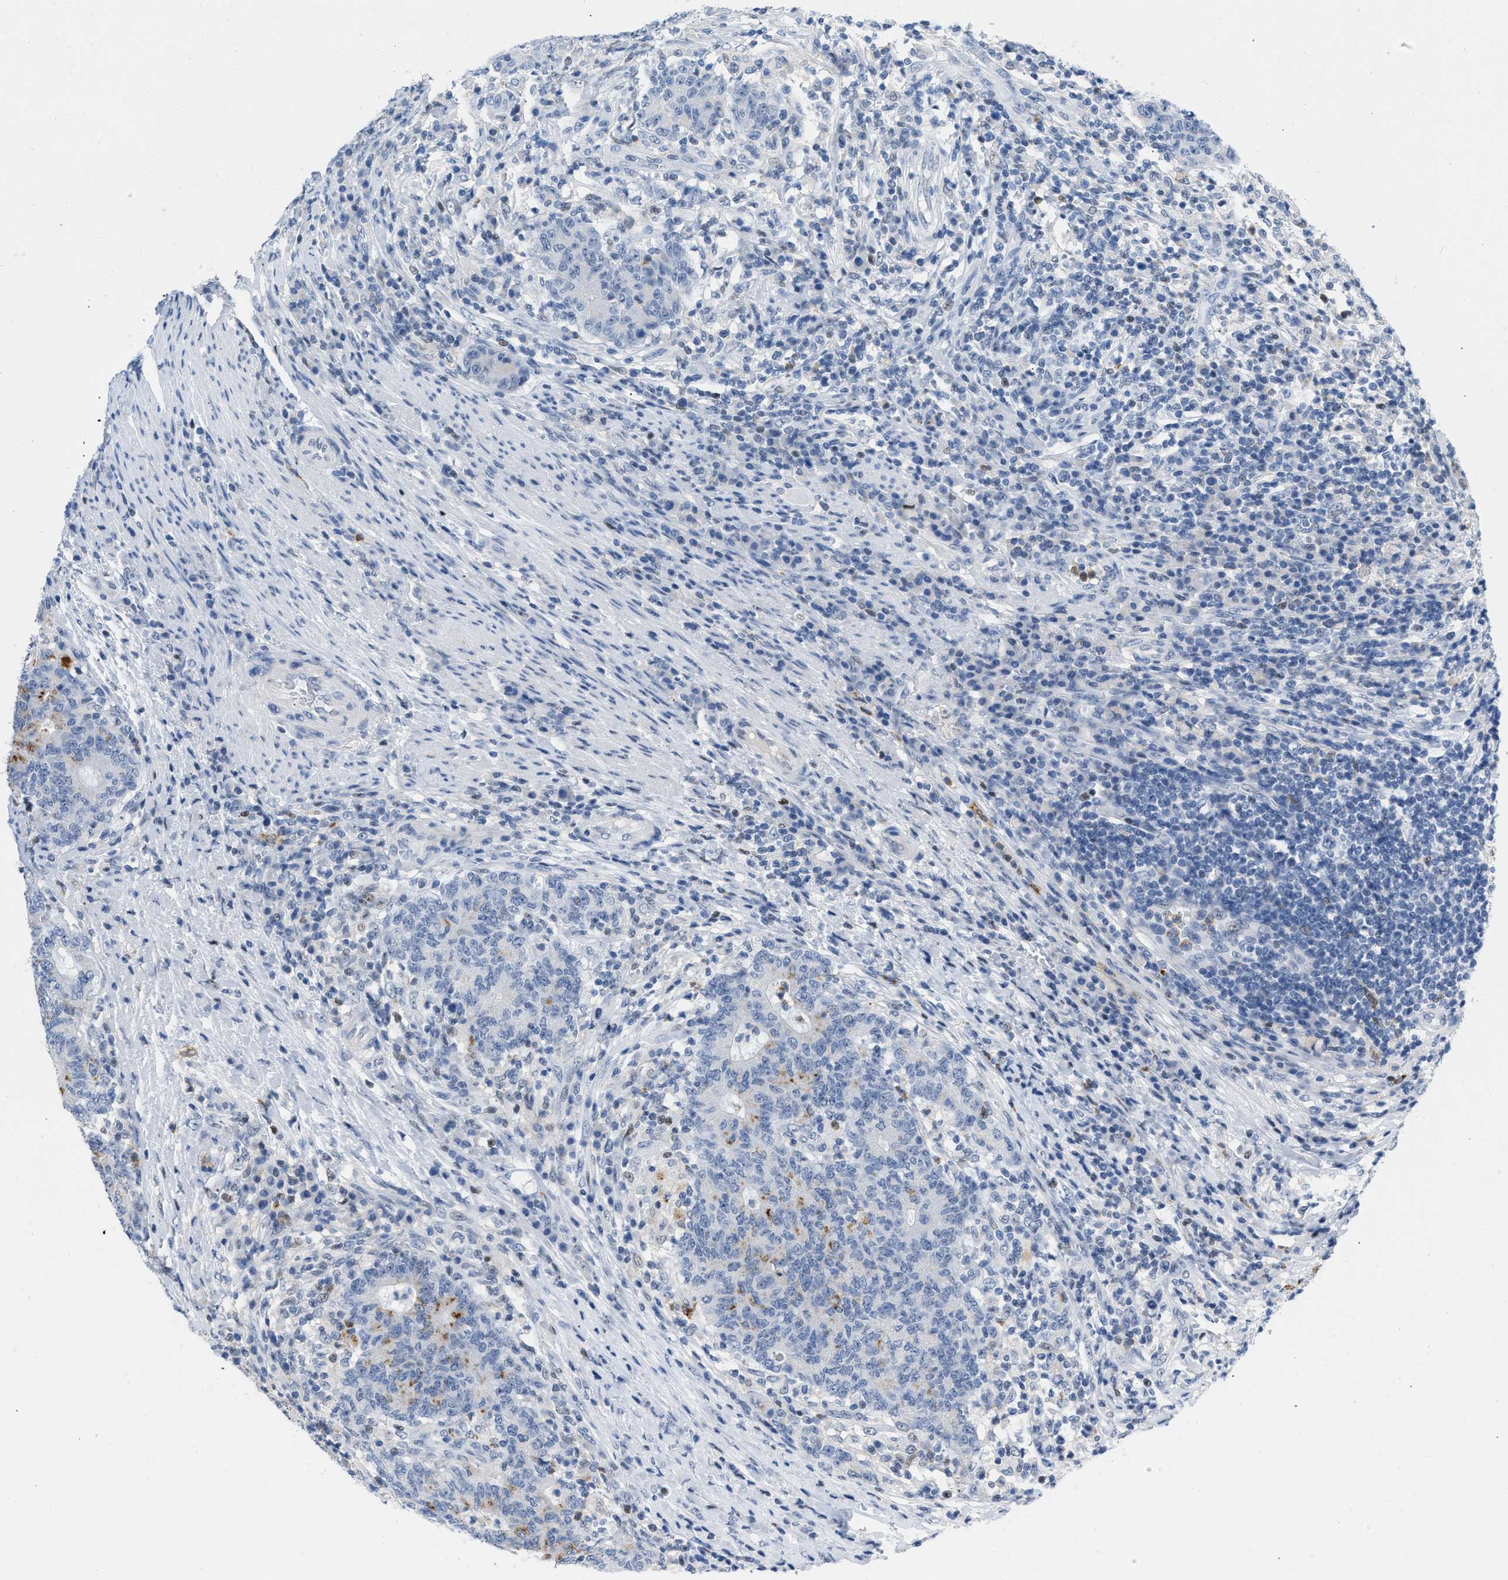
{"staining": {"intensity": "negative", "quantity": "none", "location": "none"}, "tissue": "colorectal cancer", "cell_type": "Tumor cells", "image_type": "cancer", "snomed": [{"axis": "morphology", "description": "Normal tissue, NOS"}, {"axis": "morphology", "description": "Adenocarcinoma, NOS"}, {"axis": "topography", "description": "Colon"}], "caption": "There is no significant staining in tumor cells of colorectal cancer.", "gene": "BOLL", "patient": {"sex": "female", "age": 75}}